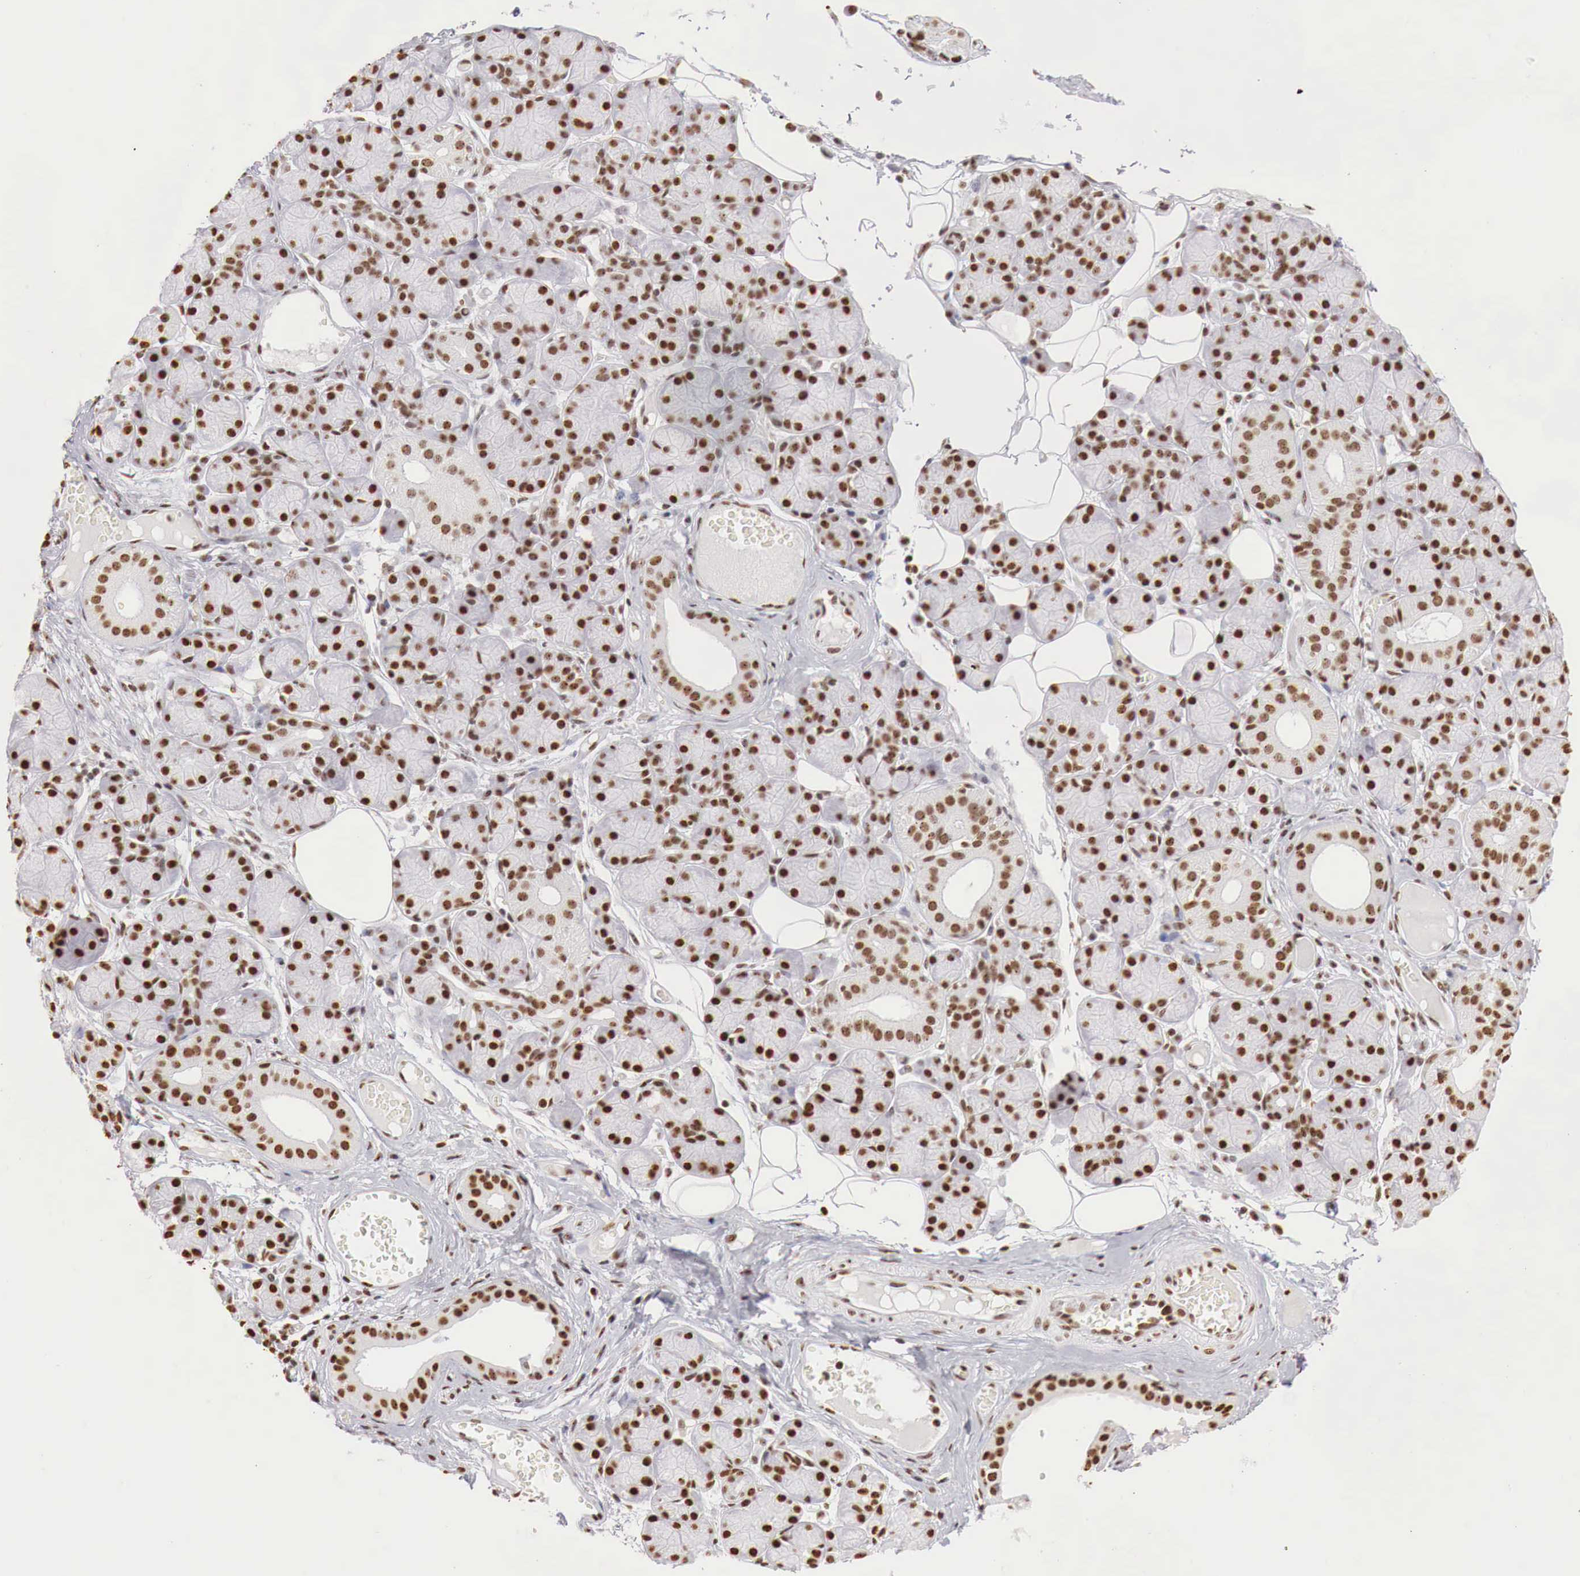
{"staining": {"intensity": "strong", "quantity": ">75%", "location": "nuclear"}, "tissue": "salivary gland", "cell_type": "Glandular cells", "image_type": "normal", "snomed": [{"axis": "morphology", "description": "Normal tissue, NOS"}, {"axis": "topography", "description": "Salivary gland"}], "caption": "This is an image of immunohistochemistry (IHC) staining of benign salivary gland, which shows strong staining in the nuclear of glandular cells.", "gene": "DKC1", "patient": {"sex": "male", "age": 54}}